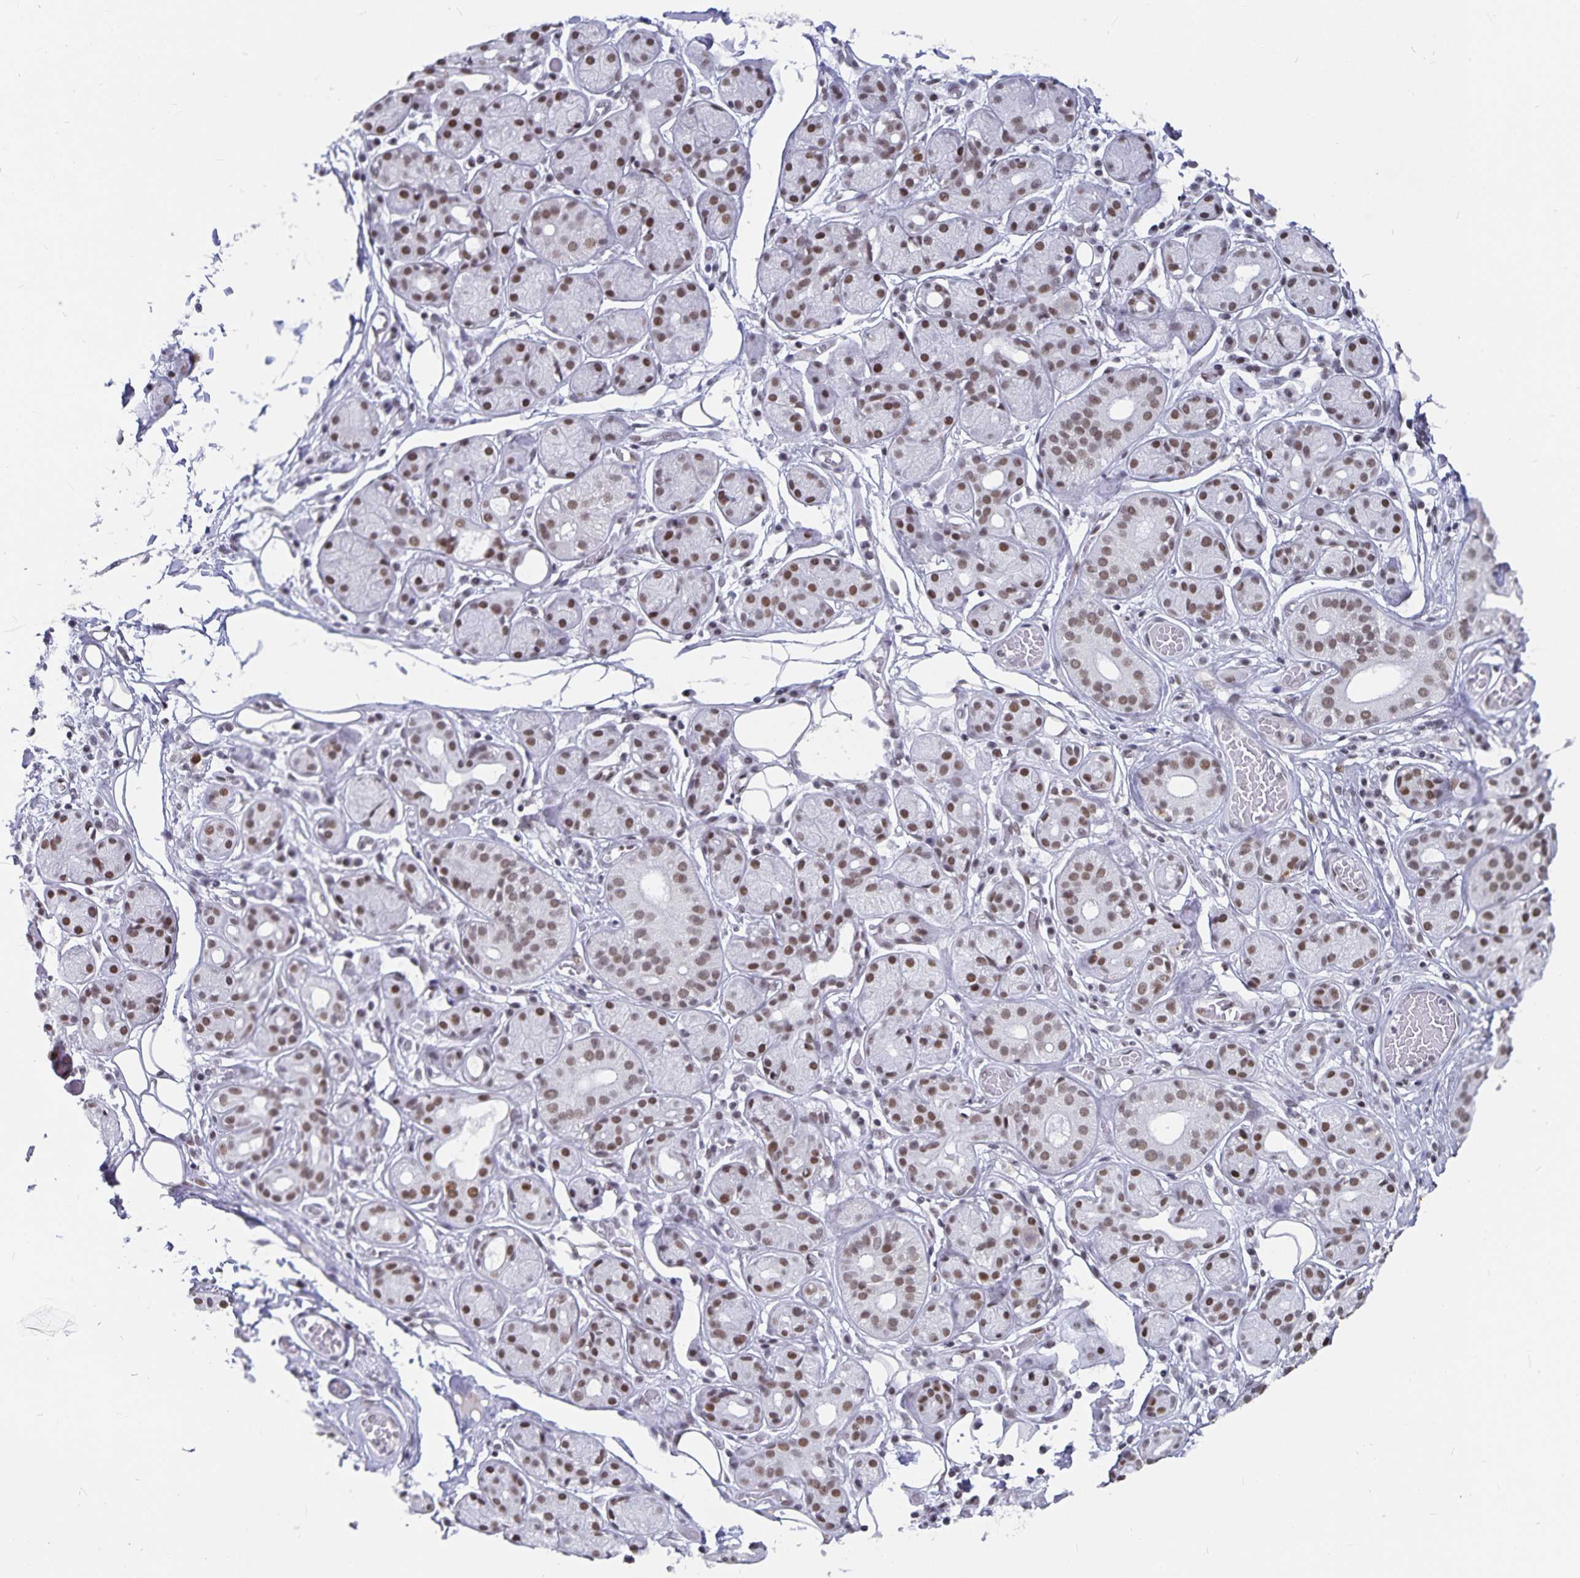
{"staining": {"intensity": "moderate", "quantity": ">75%", "location": "nuclear"}, "tissue": "salivary gland", "cell_type": "Glandular cells", "image_type": "normal", "snomed": [{"axis": "morphology", "description": "Normal tissue, NOS"}, {"axis": "topography", "description": "Salivary gland"}, {"axis": "topography", "description": "Peripheral nerve tissue"}], "caption": "Benign salivary gland reveals moderate nuclear staining in about >75% of glandular cells.", "gene": "PBX2", "patient": {"sex": "male", "age": 71}}